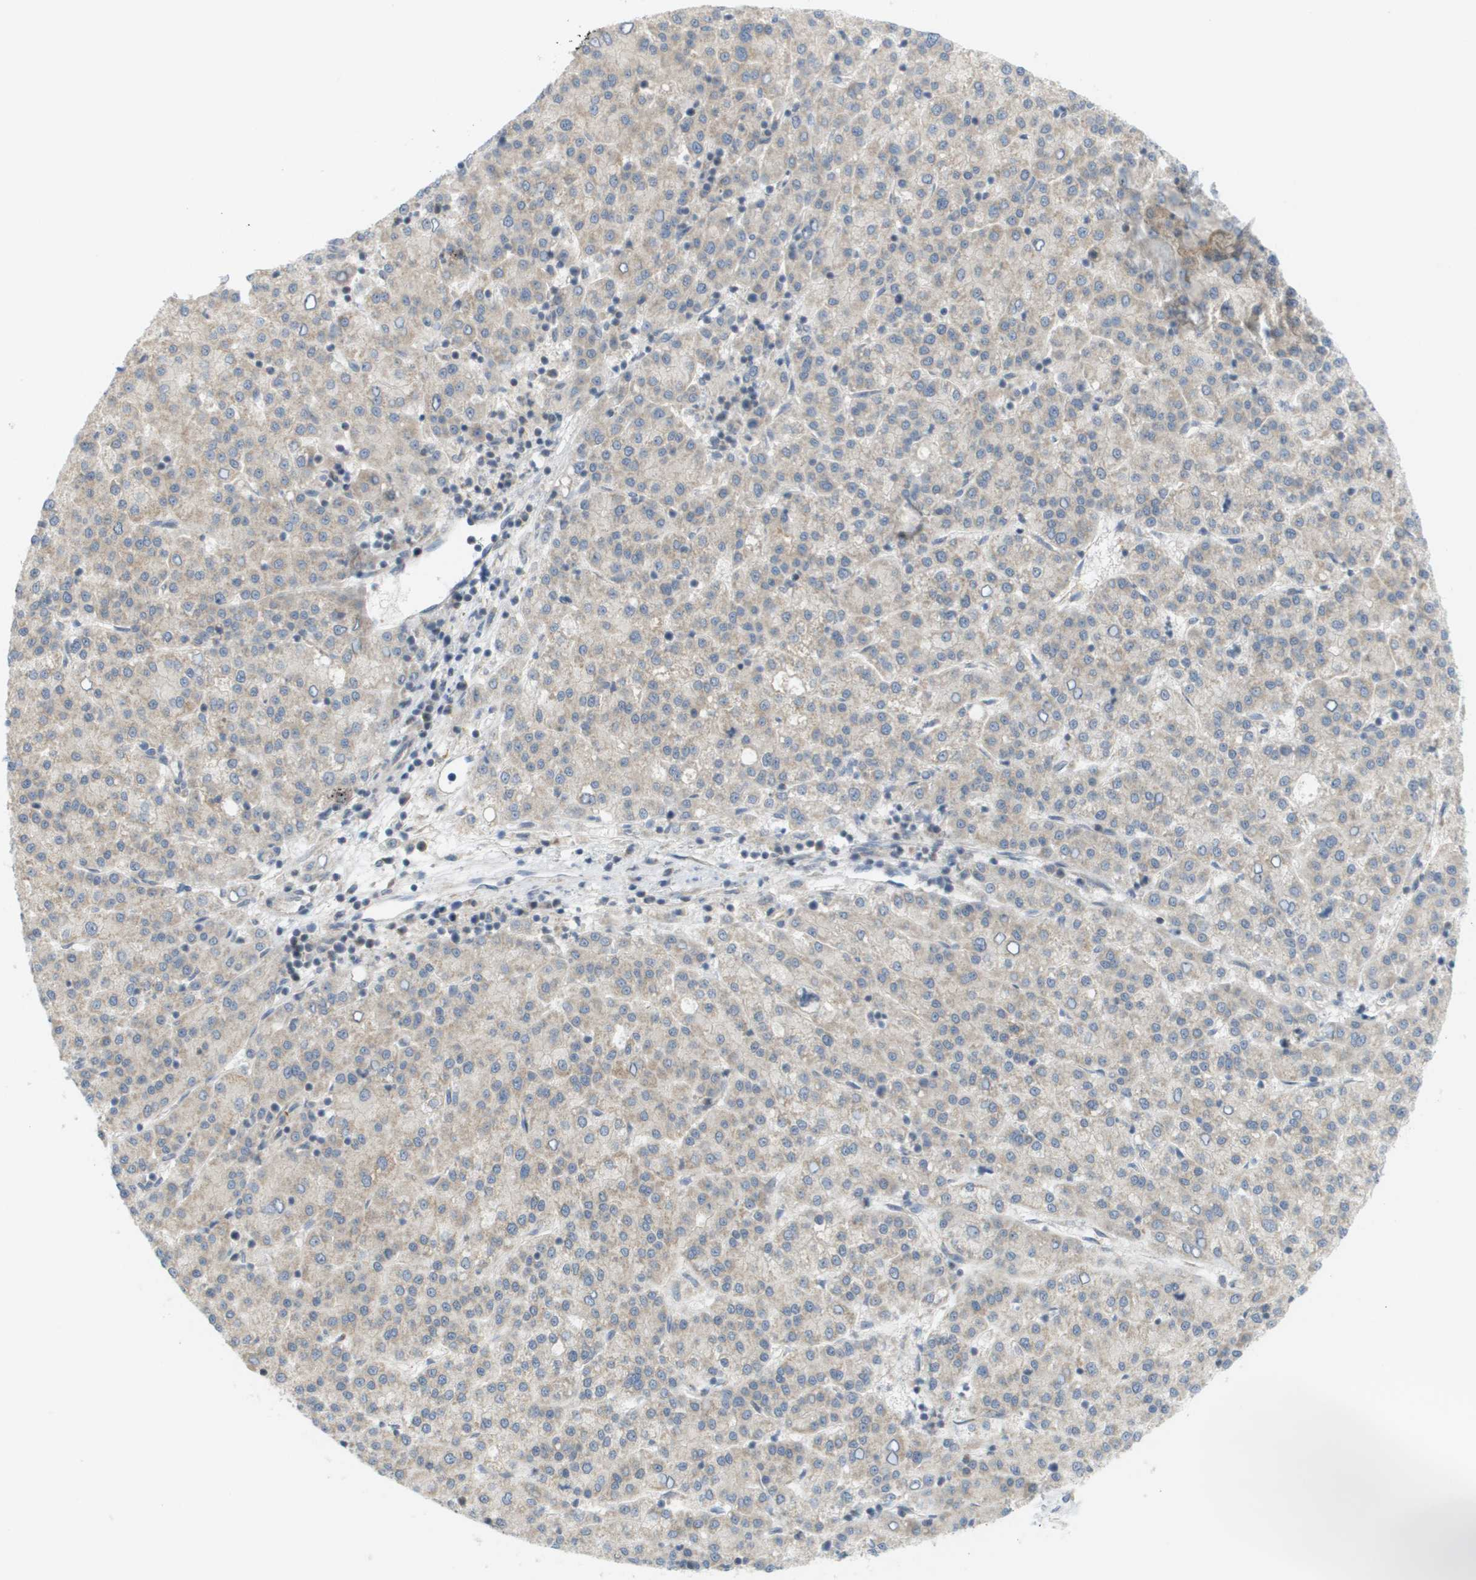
{"staining": {"intensity": "negative", "quantity": "none", "location": "none"}, "tissue": "liver cancer", "cell_type": "Tumor cells", "image_type": "cancer", "snomed": [{"axis": "morphology", "description": "Carcinoma, Hepatocellular, NOS"}, {"axis": "topography", "description": "Liver"}], "caption": "High magnification brightfield microscopy of liver cancer stained with DAB (brown) and counterstained with hematoxylin (blue): tumor cells show no significant positivity.", "gene": "PROC", "patient": {"sex": "female", "age": 58}}